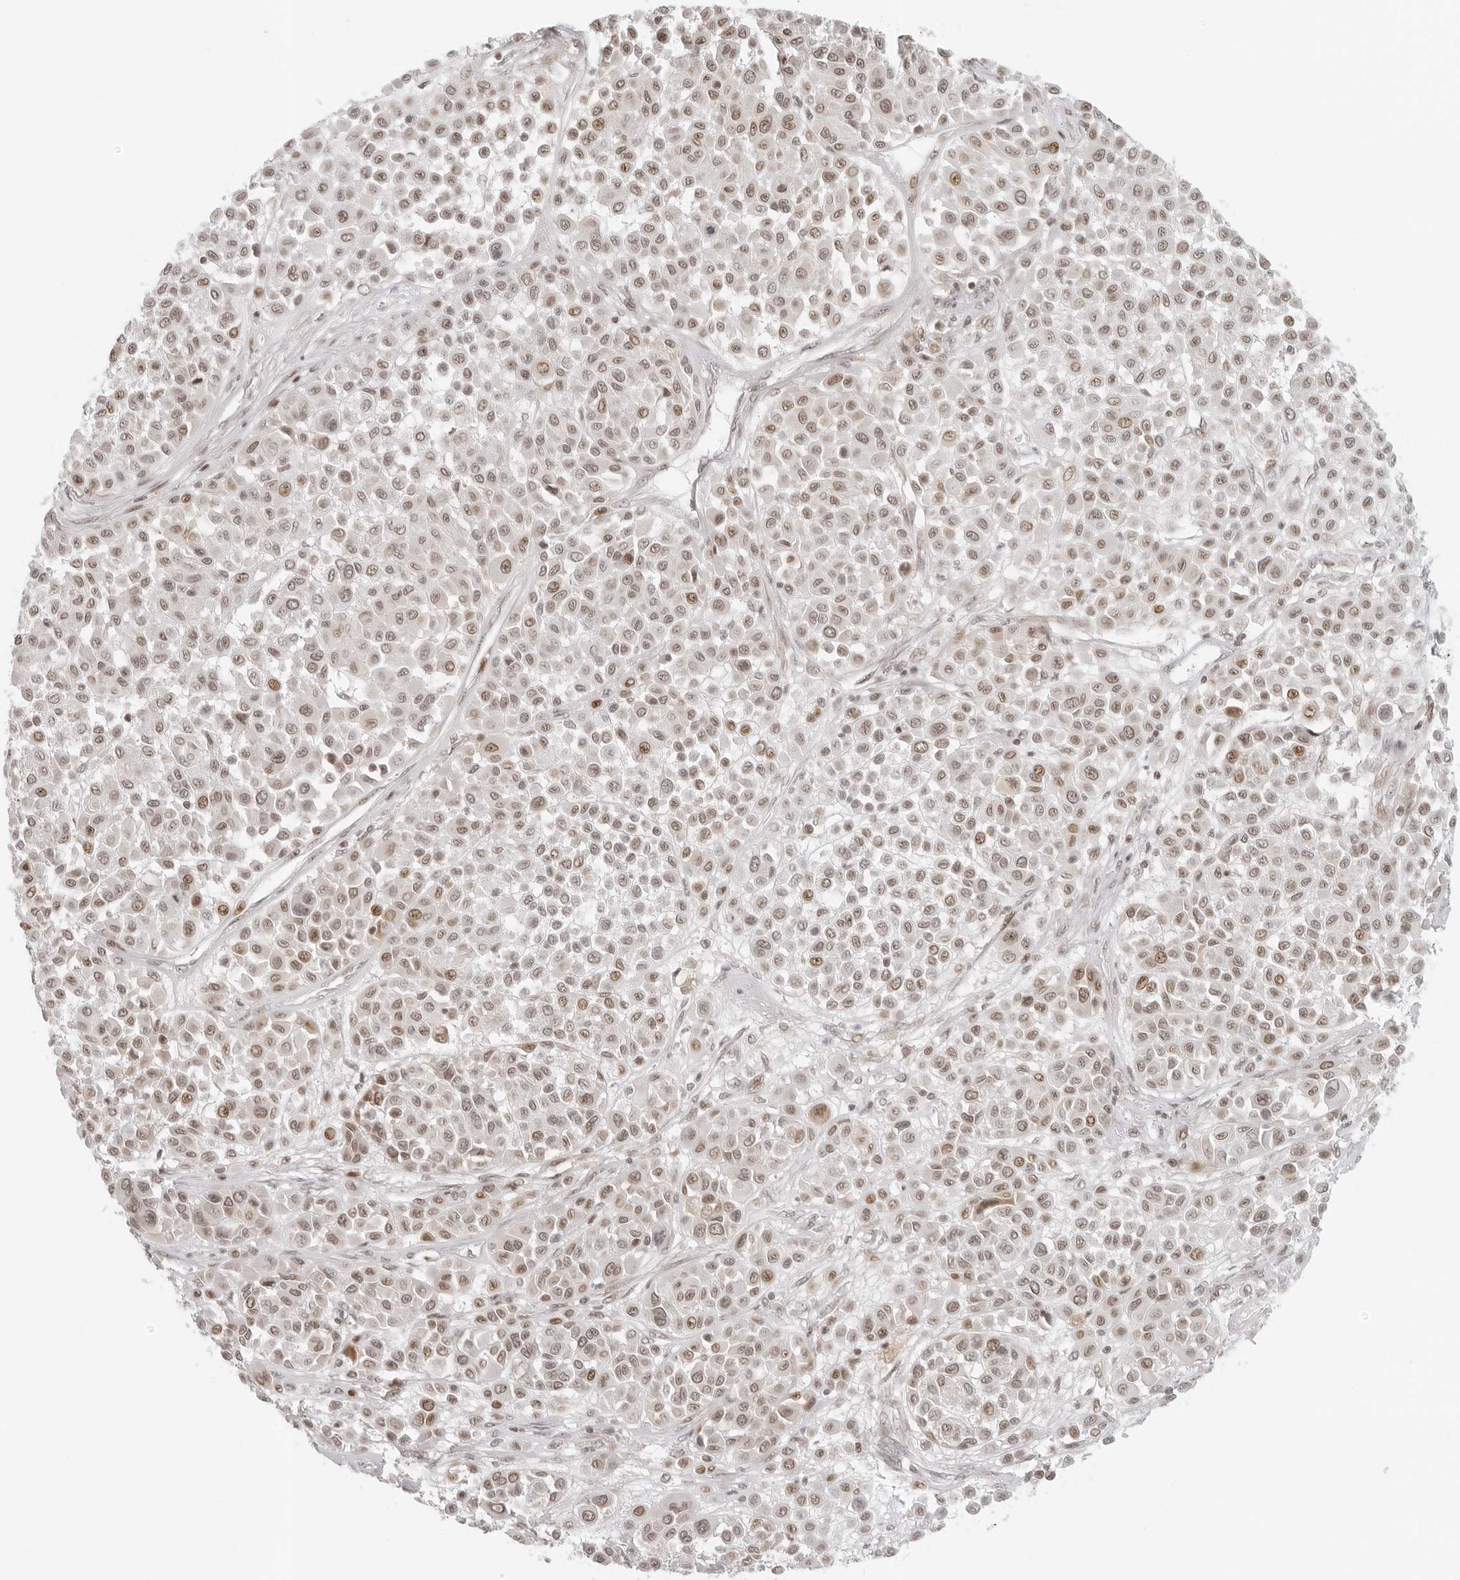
{"staining": {"intensity": "moderate", "quantity": ">75%", "location": "nuclear"}, "tissue": "melanoma", "cell_type": "Tumor cells", "image_type": "cancer", "snomed": [{"axis": "morphology", "description": "Malignant melanoma, Metastatic site"}, {"axis": "topography", "description": "Soft tissue"}], "caption": "Immunohistochemistry (DAB) staining of melanoma exhibits moderate nuclear protein staining in about >75% of tumor cells.", "gene": "ZNF407", "patient": {"sex": "male", "age": 41}}